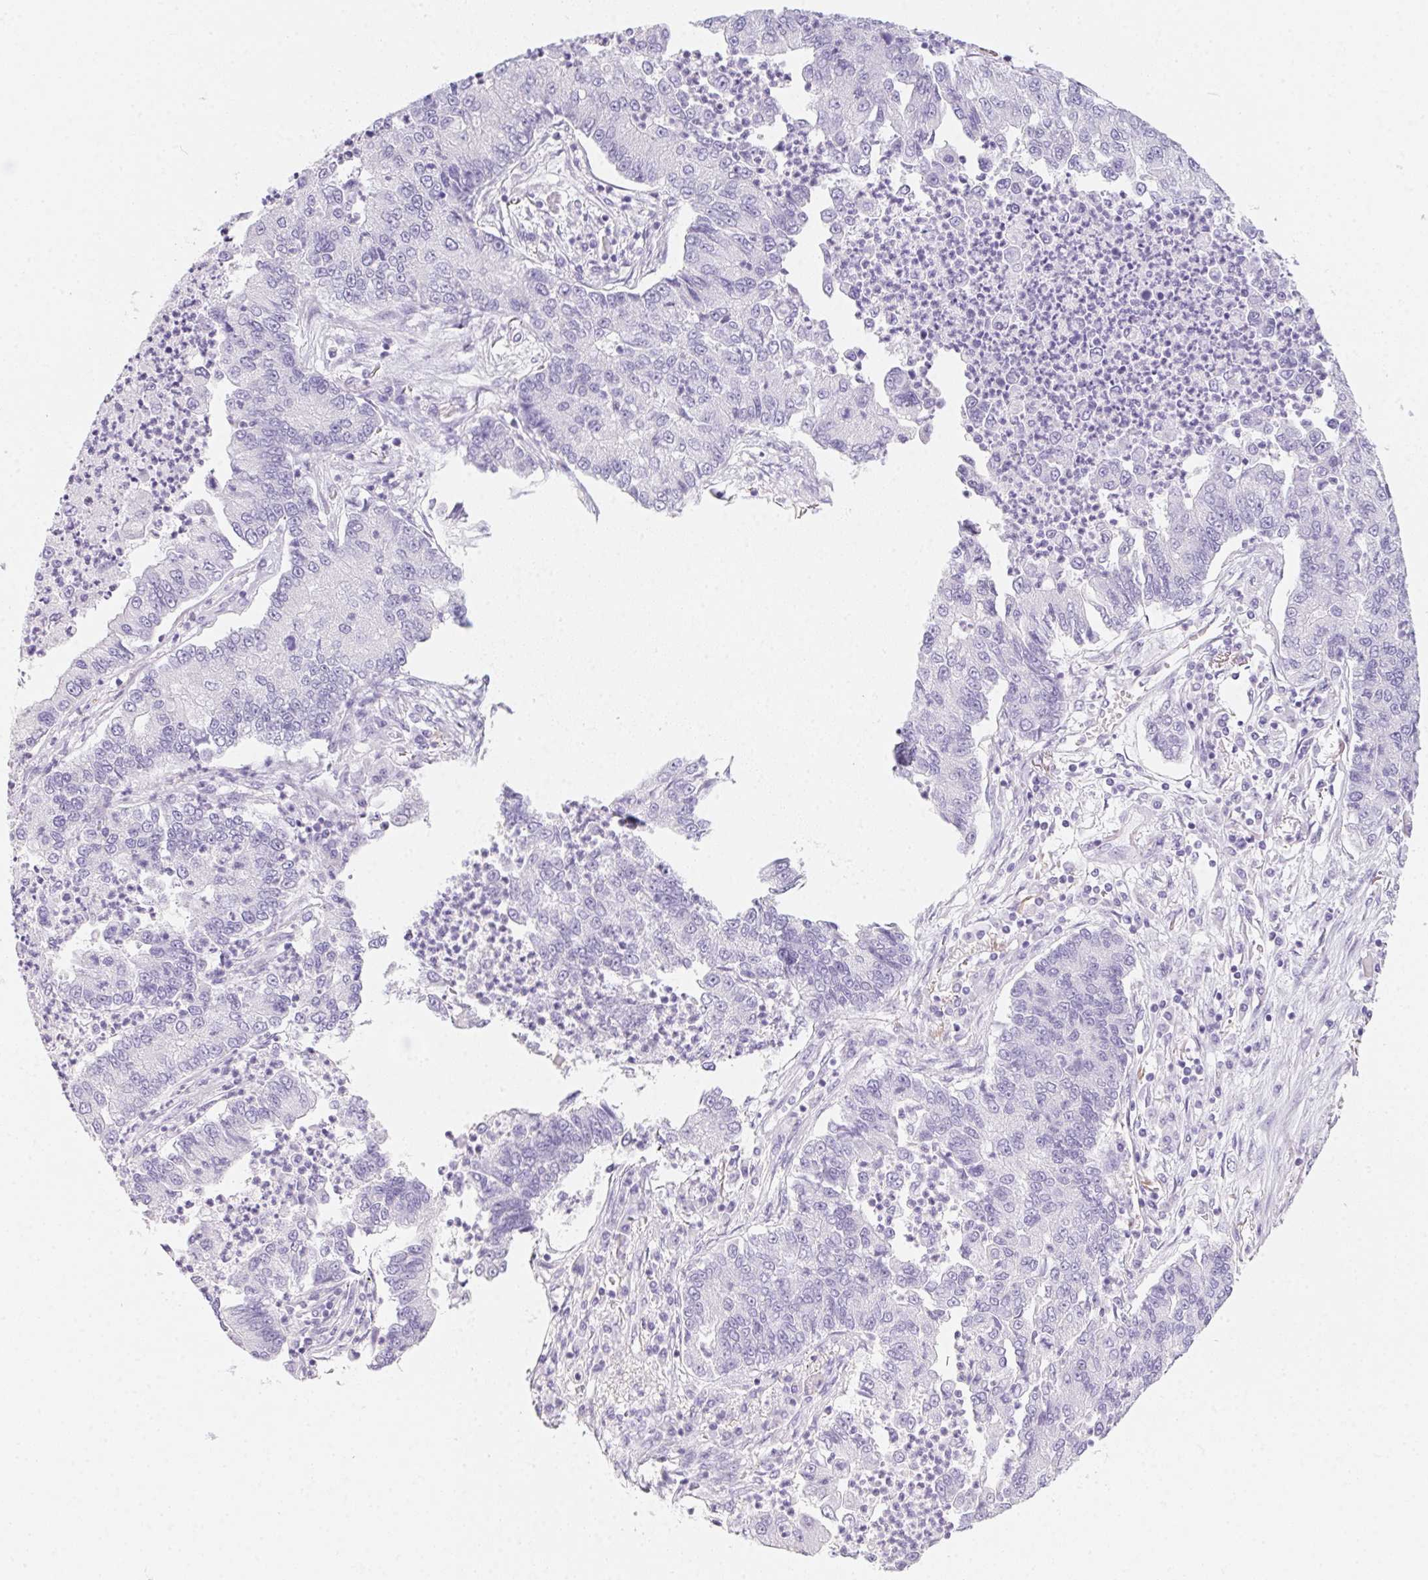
{"staining": {"intensity": "negative", "quantity": "none", "location": "none"}, "tissue": "lung cancer", "cell_type": "Tumor cells", "image_type": "cancer", "snomed": [{"axis": "morphology", "description": "Adenocarcinoma, NOS"}, {"axis": "topography", "description": "Lung"}], "caption": "Tumor cells show no significant expression in adenocarcinoma (lung). (DAB immunohistochemistry (IHC) visualized using brightfield microscopy, high magnification).", "gene": "MYL4", "patient": {"sex": "female", "age": 57}}